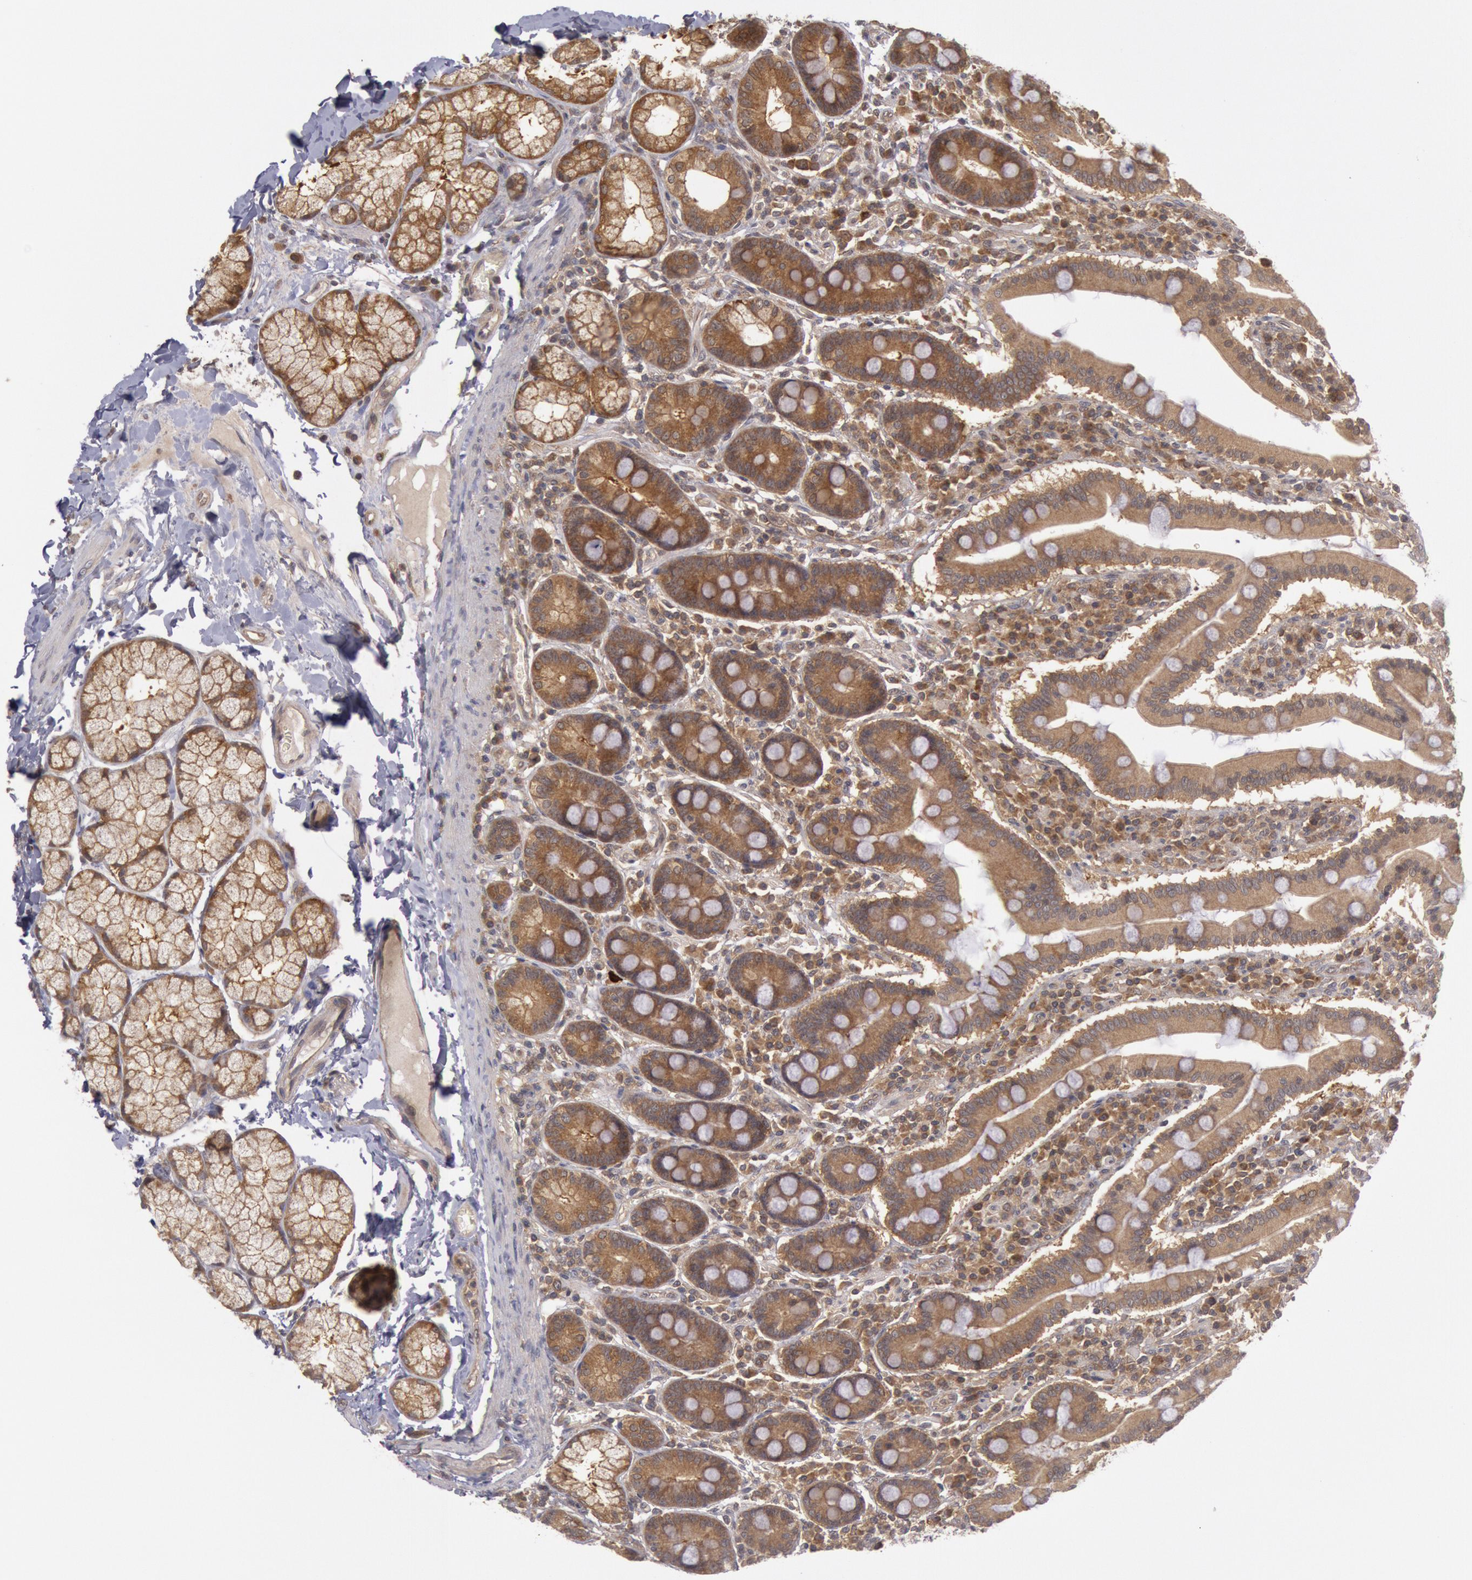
{"staining": {"intensity": "moderate", "quantity": ">75%", "location": "cytoplasmic/membranous"}, "tissue": "duodenum", "cell_type": "Glandular cells", "image_type": "normal", "snomed": [{"axis": "morphology", "description": "Normal tissue, NOS"}, {"axis": "topography", "description": "Duodenum"}], "caption": "Immunohistochemical staining of unremarkable duodenum demonstrates medium levels of moderate cytoplasmic/membranous expression in about >75% of glandular cells.", "gene": "BRAF", "patient": {"sex": "male", "age": 50}}